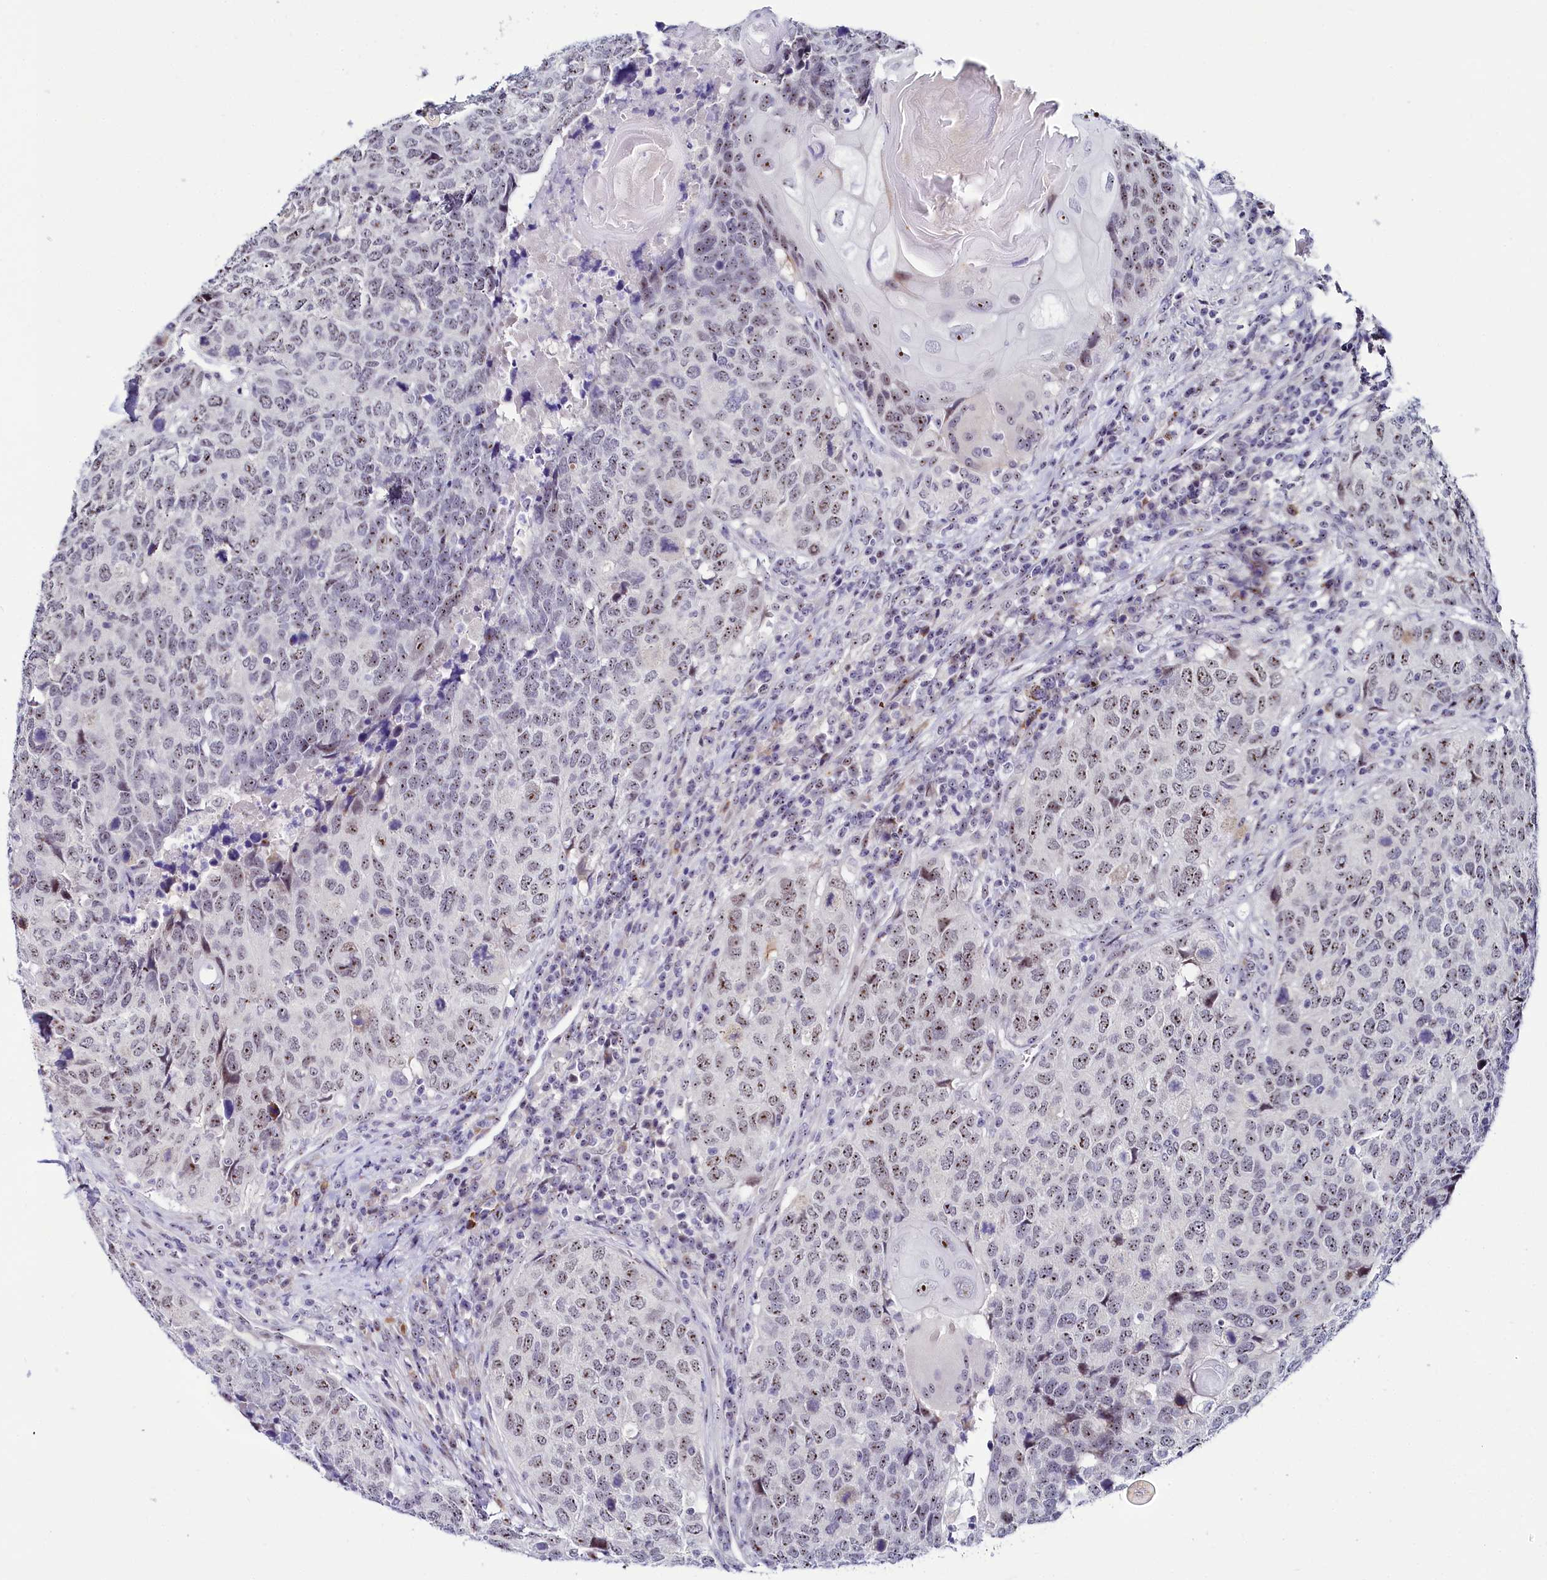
{"staining": {"intensity": "moderate", "quantity": "25%-75%", "location": "nuclear"}, "tissue": "head and neck cancer", "cell_type": "Tumor cells", "image_type": "cancer", "snomed": [{"axis": "morphology", "description": "Squamous cell carcinoma, NOS"}, {"axis": "topography", "description": "Head-Neck"}], "caption": "IHC image of human head and neck cancer stained for a protein (brown), which reveals medium levels of moderate nuclear expression in about 25%-75% of tumor cells.", "gene": "TCOF1", "patient": {"sex": "male", "age": 66}}